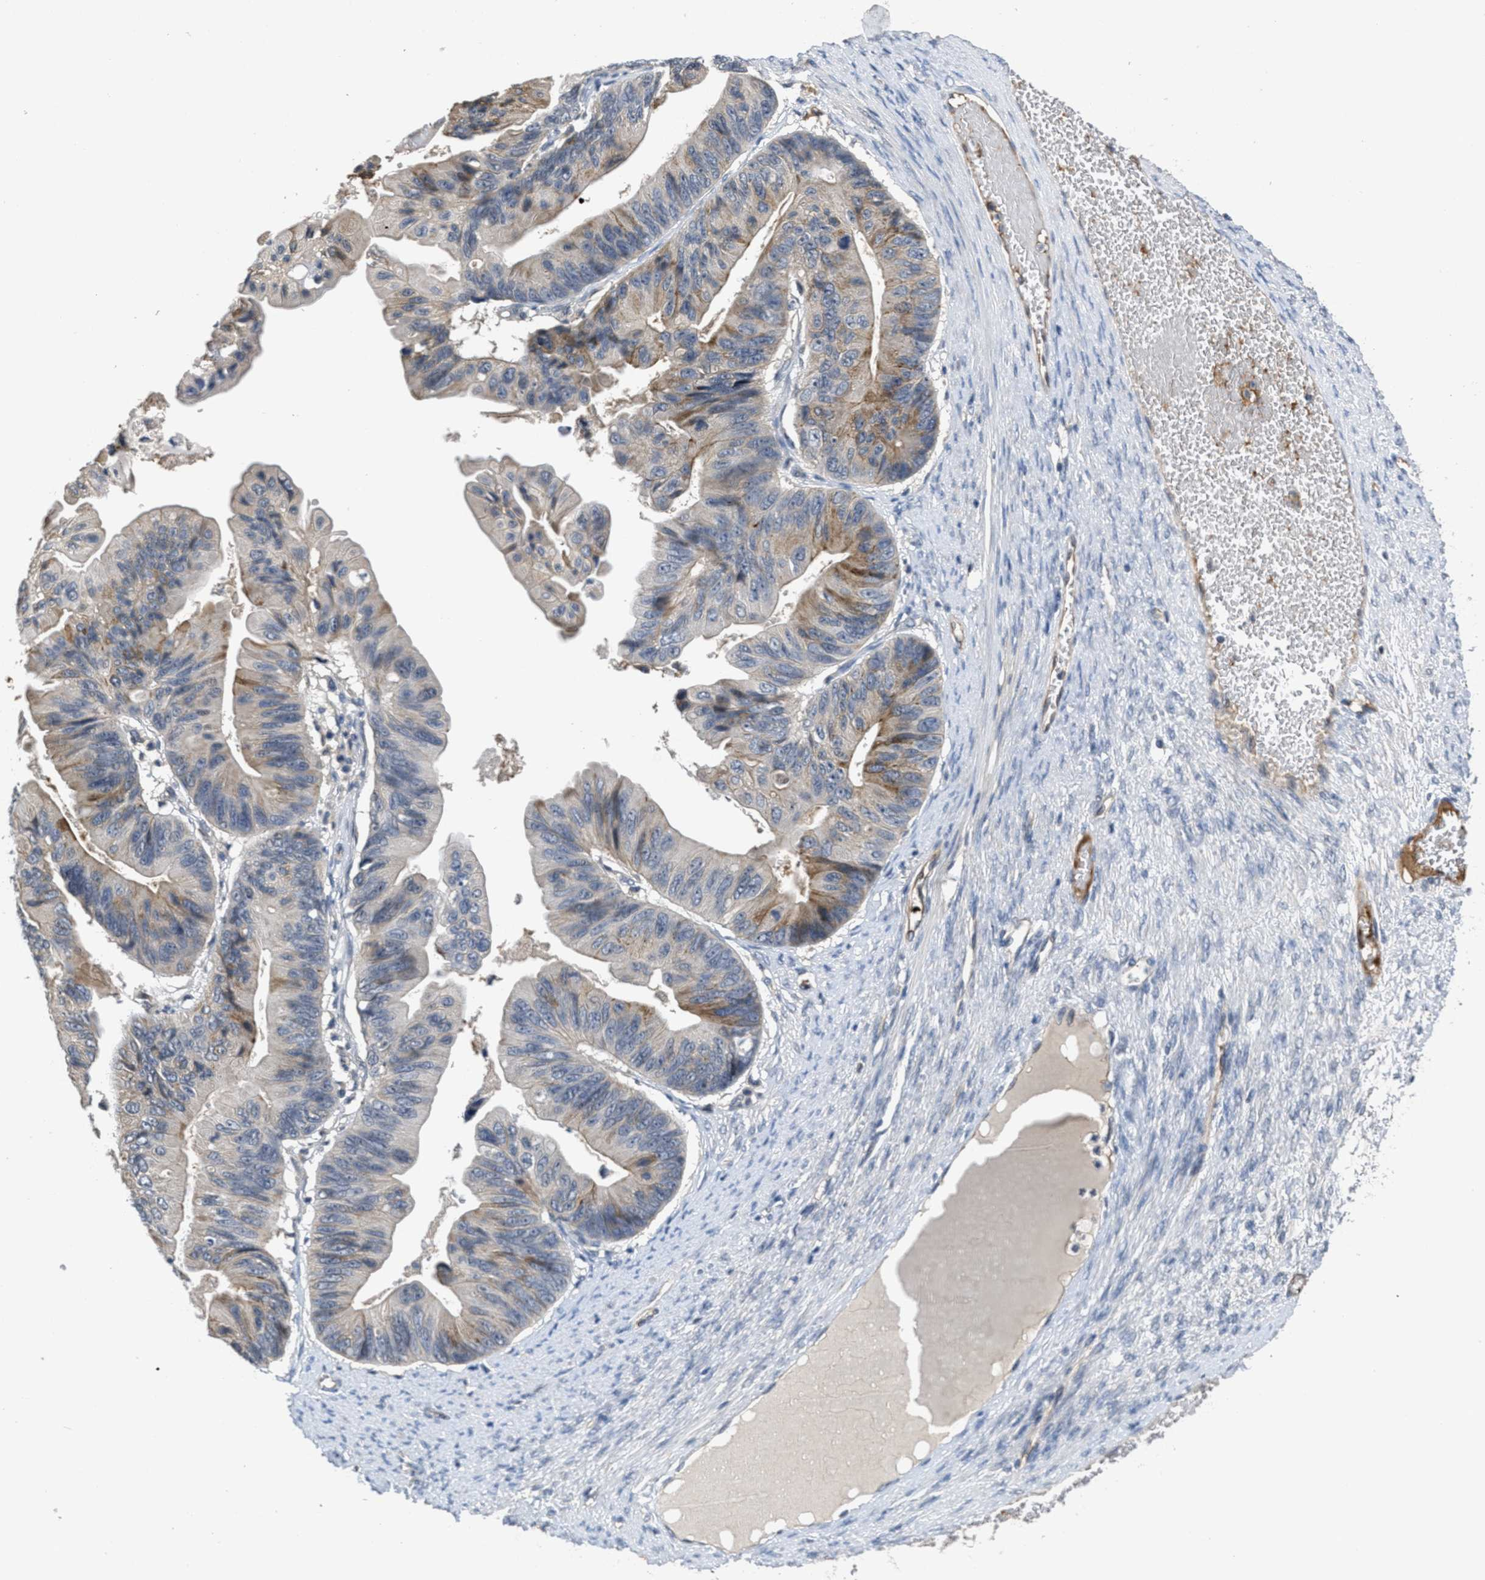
{"staining": {"intensity": "moderate", "quantity": "25%-75%", "location": "cytoplasmic/membranous"}, "tissue": "ovarian cancer", "cell_type": "Tumor cells", "image_type": "cancer", "snomed": [{"axis": "morphology", "description": "Cystadenocarcinoma, mucinous, NOS"}, {"axis": "topography", "description": "Ovary"}], "caption": "DAB immunohistochemical staining of mucinous cystadenocarcinoma (ovarian) exhibits moderate cytoplasmic/membranous protein staining in approximately 25%-75% of tumor cells.", "gene": "ANGPT1", "patient": {"sex": "female", "age": 61}}